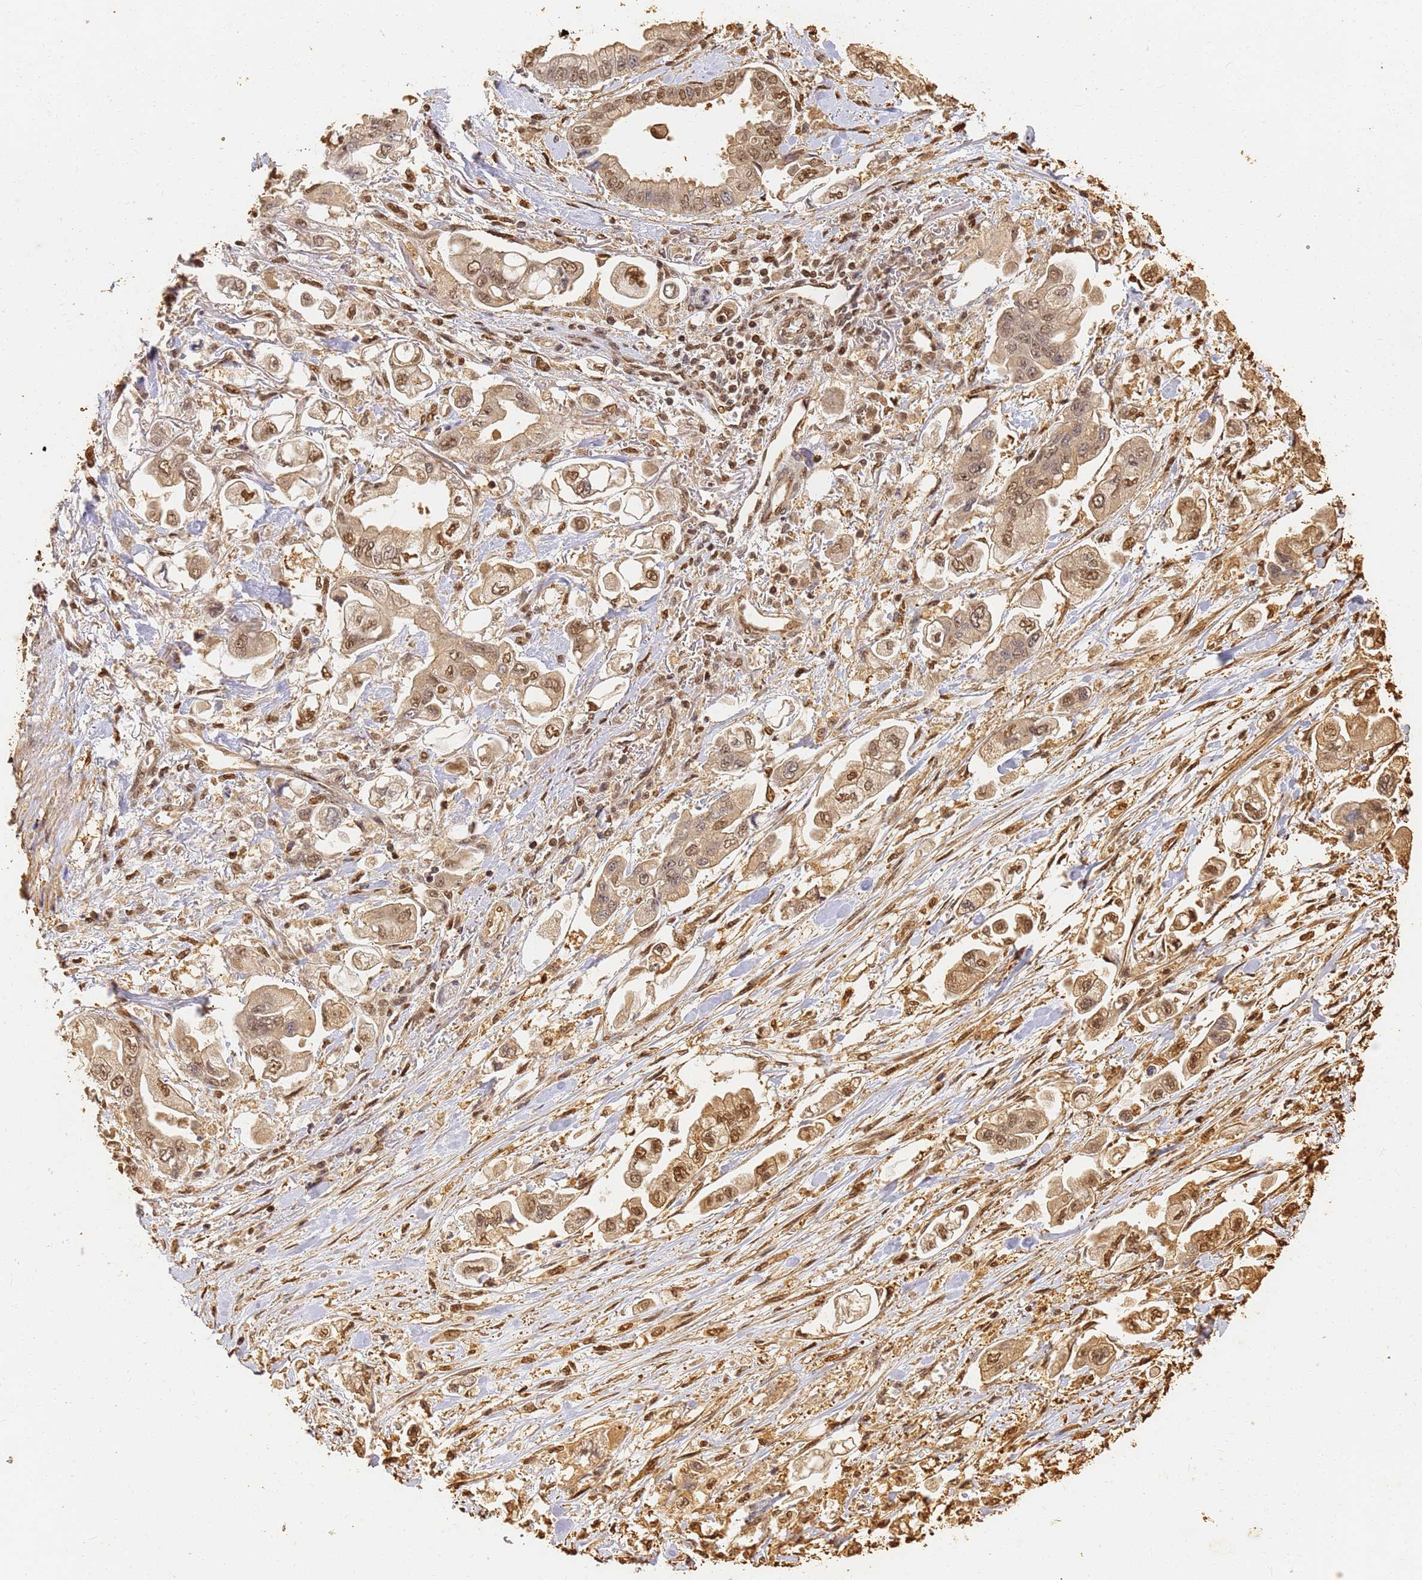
{"staining": {"intensity": "moderate", "quantity": ">75%", "location": "cytoplasmic/membranous,nuclear"}, "tissue": "stomach cancer", "cell_type": "Tumor cells", "image_type": "cancer", "snomed": [{"axis": "morphology", "description": "Adenocarcinoma, NOS"}, {"axis": "topography", "description": "Stomach"}], "caption": "Tumor cells exhibit medium levels of moderate cytoplasmic/membranous and nuclear positivity in approximately >75% of cells in human adenocarcinoma (stomach). Using DAB (brown) and hematoxylin (blue) stains, captured at high magnification using brightfield microscopy.", "gene": "JAK2", "patient": {"sex": "male", "age": 62}}